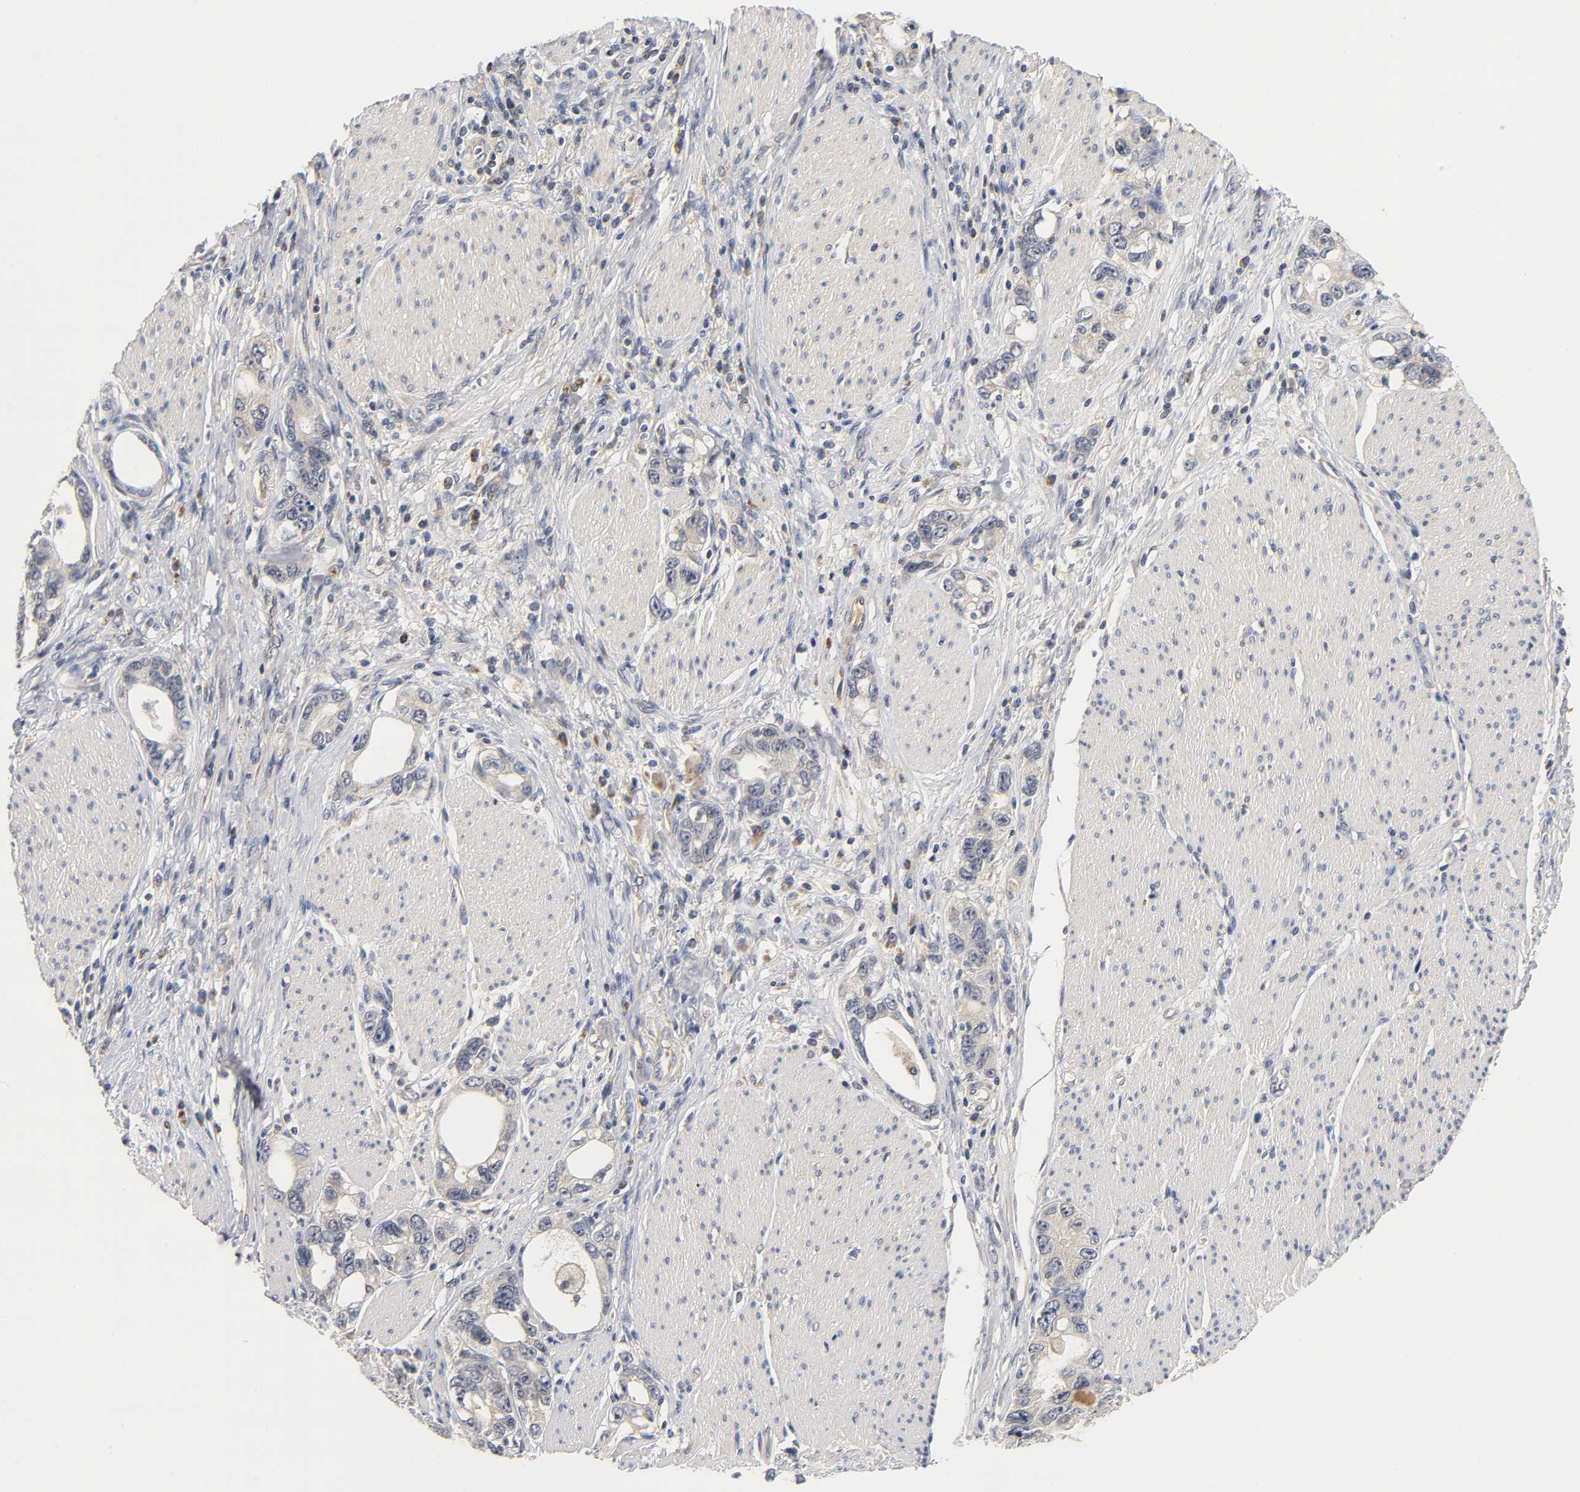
{"staining": {"intensity": "negative", "quantity": "none", "location": "none"}, "tissue": "stomach cancer", "cell_type": "Tumor cells", "image_type": "cancer", "snomed": [{"axis": "morphology", "description": "Adenocarcinoma, NOS"}, {"axis": "topography", "description": "Stomach, lower"}], "caption": "Immunohistochemistry of stomach cancer displays no staining in tumor cells.", "gene": "NRP1", "patient": {"sex": "female", "age": 93}}